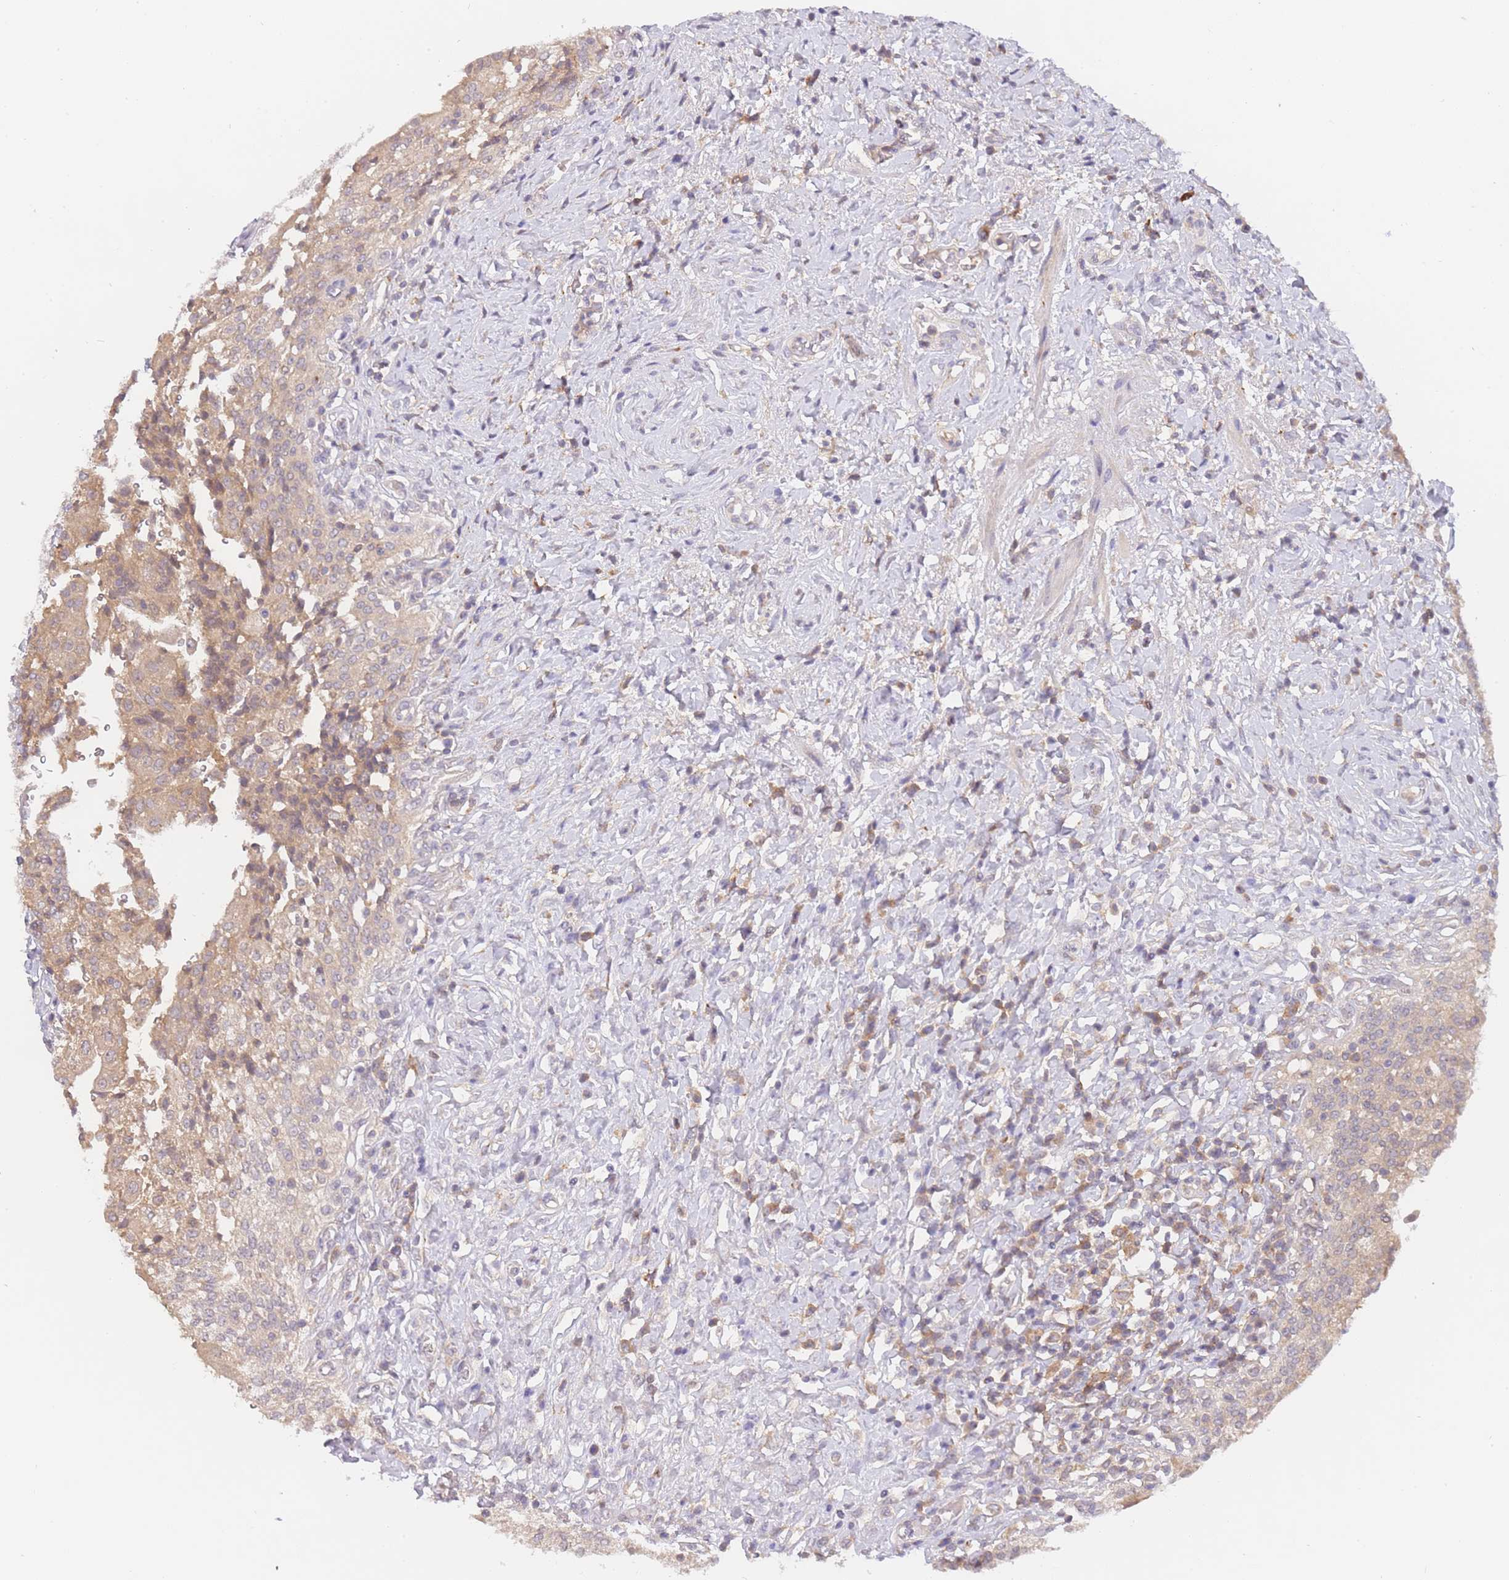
{"staining": {"intensity": "moderate", "quantity": "25%-75%", "location": "cytoplasmic/membranous"}, "tissue": "urinary bladder", "cell_type": "Urothelial cells", "image_type": "normal", "snomed": [{"axis": "morphology", "description": "Normal tissue, NOS"}, {"axis": "morphology", "description": "Inflammation, NOS"}, {"axis": "topography", "description": "Urinary bladder"}], "caption": "High-magnification brightfield microscopy of unremarkable urinary bladder stained with DAB (brown) and counterstained with hematoxylin (blue). urothelial cells exhibit moderate cytoplasmic/membranous expression is seen in approximately25%-75% of cells. (IHC, brightfield microscopy, high magnification).", "gene": "ZNF577", "patient": {"sex": "male", "age": 64}}